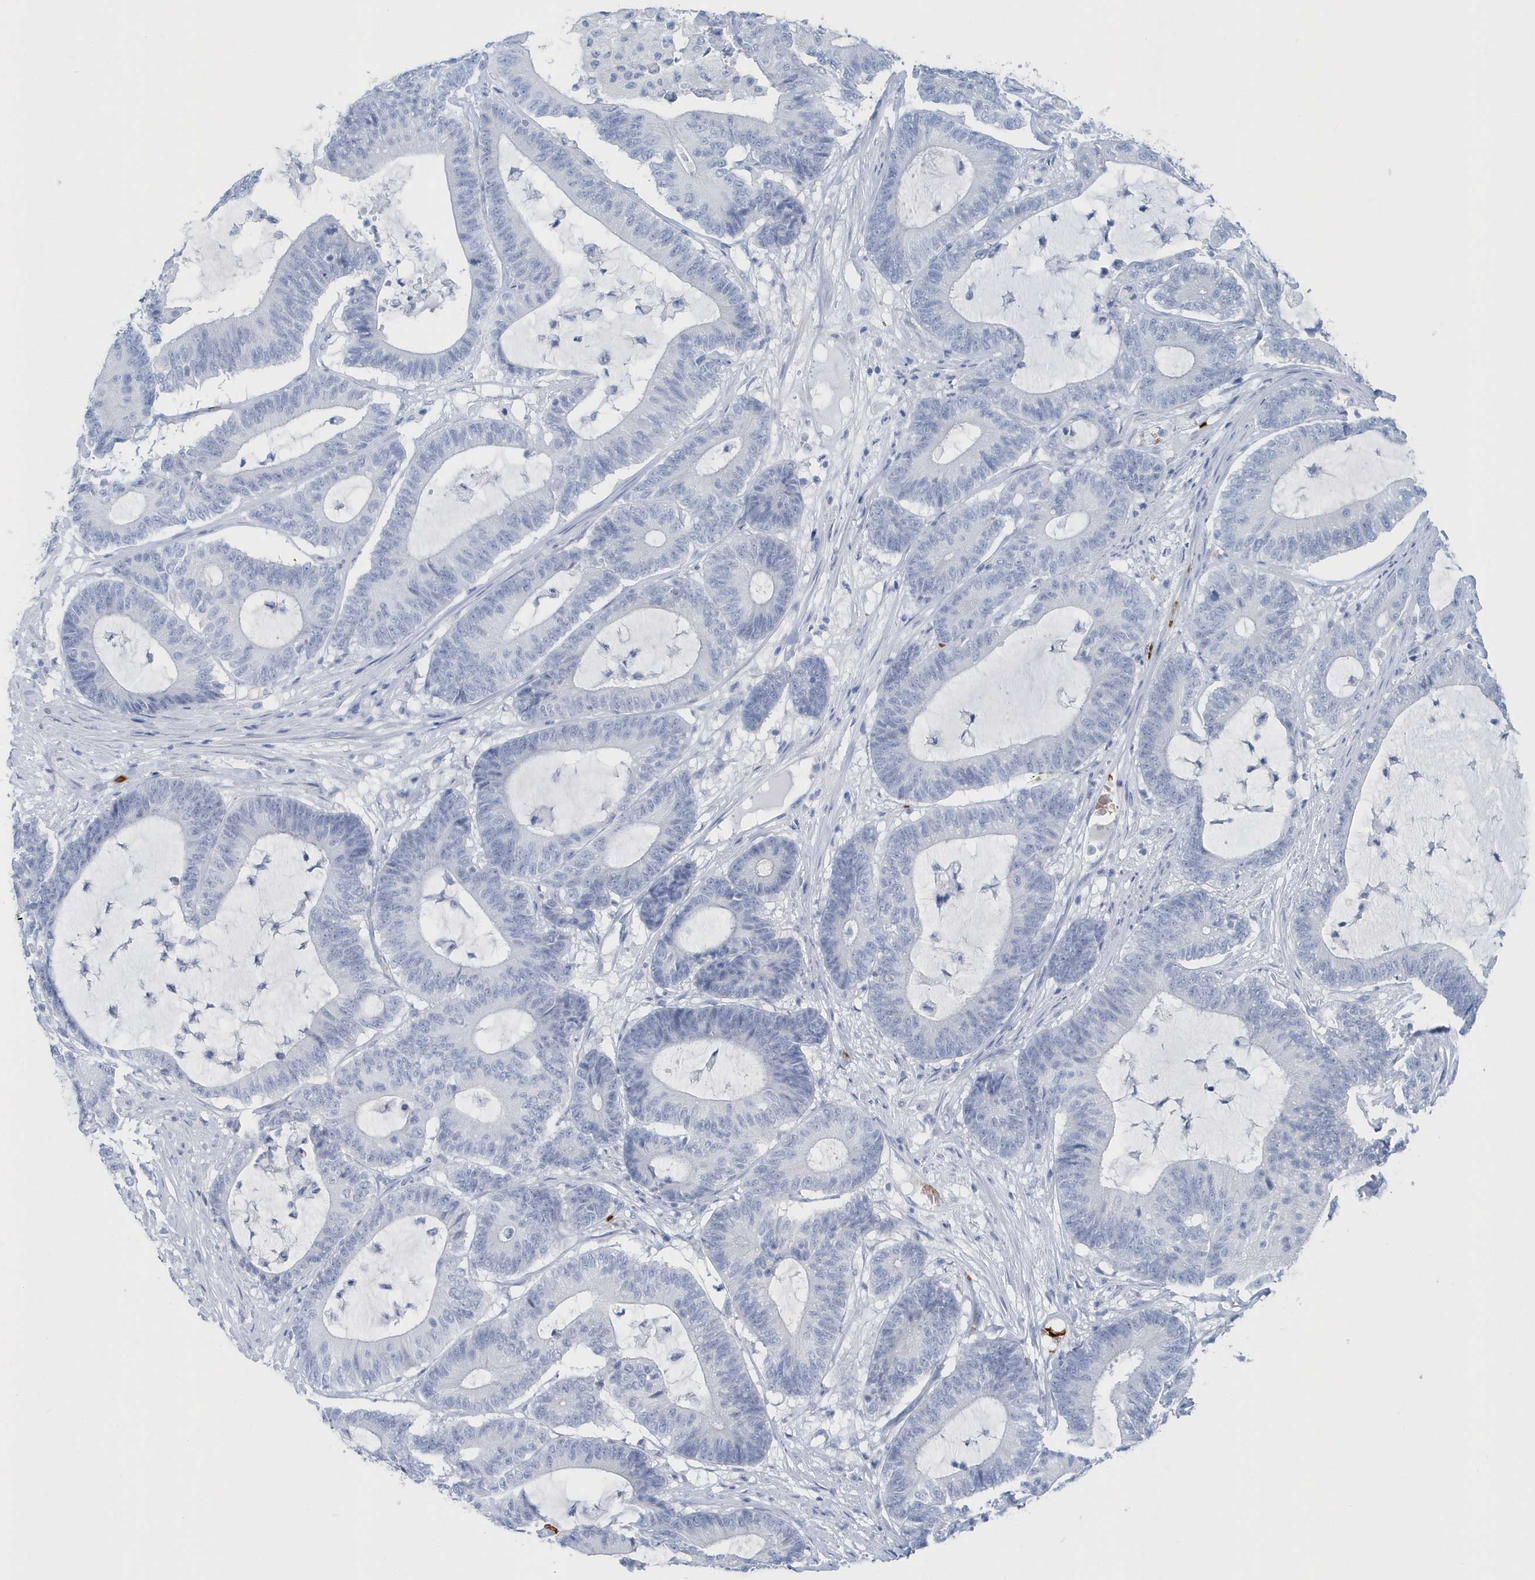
{"staining": {"intensity": "negative", "quantity": "none", "location": "none"}, "tissue": "colorectal cancer", "cell_type": "Tumor cells", "image_type": "cancer", "snomed": [{"axis": "morphology", "description": "Adenocarcinoma, NOS"}, {"axis": "topography", "description": "Colon"}], "caption": "A high-resolution image shows IHC staining of colorectal cancer, which demonstrates no significant staining in tumor cells.", "gene": "HBA2", "patient": {"sex": "female", "age": 84}}